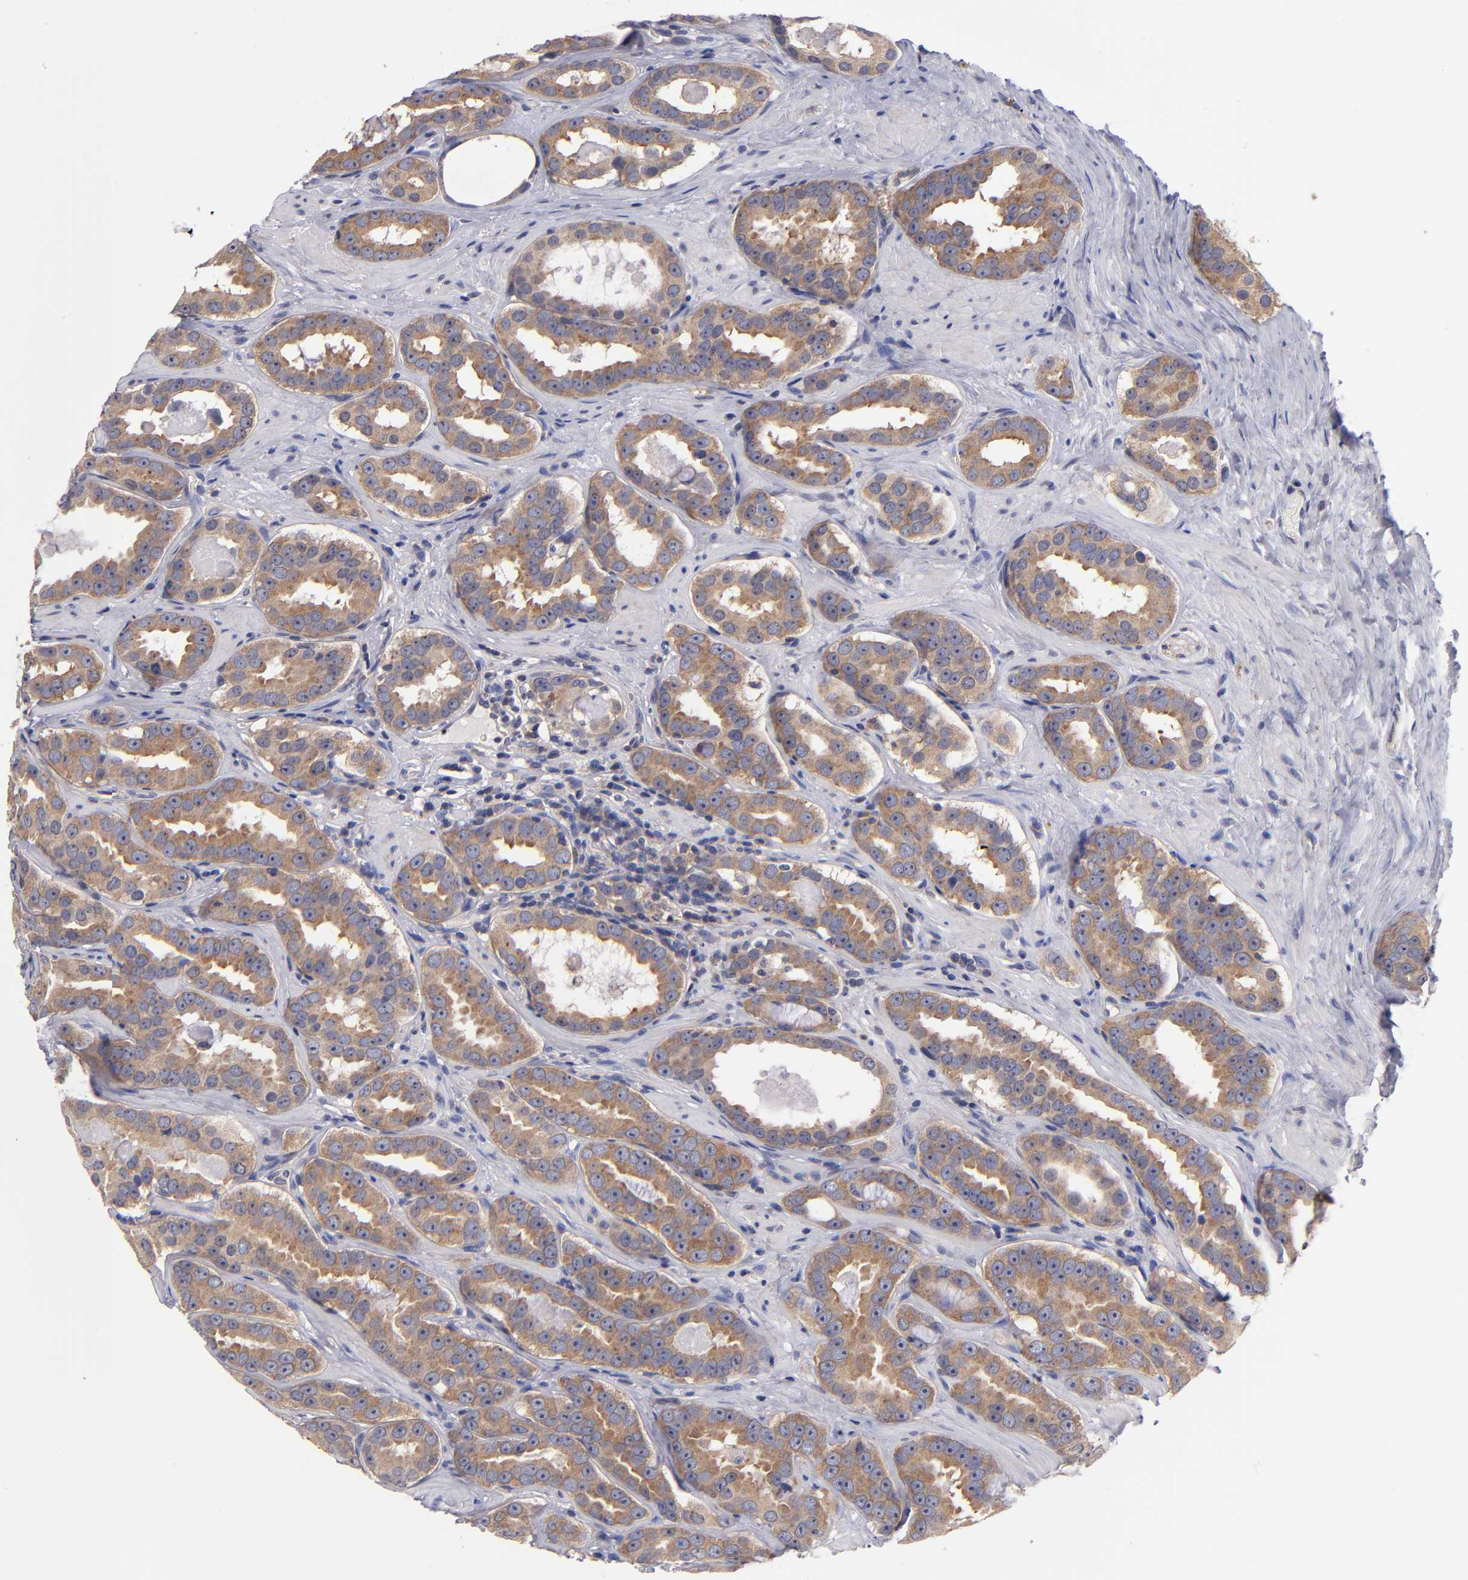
{"staining": {"intensity": "moderate", "quantity": ">75%", "location": "cytoplasmic/membranous"}, "tissue": "prostate cancer", "cell_type": "Tumor cells", "image_type": "cancer", "snomed": [{"axis": "morphology", "description": "Adenocarcinoma, Low grade"}, {"axis": "topography", "description": "Prostate"}], "caption": "Prostate cancer (adenocarcinoma (low-grade)) tissue displays moderate cytoplasmic/membranous staining in approximately >75% of tumor cells, visualized by immunohistochemistry. Nuclei are stained in blue.", "gene": "EIF3L", "patient": {"sex": "male", "age": 59}}